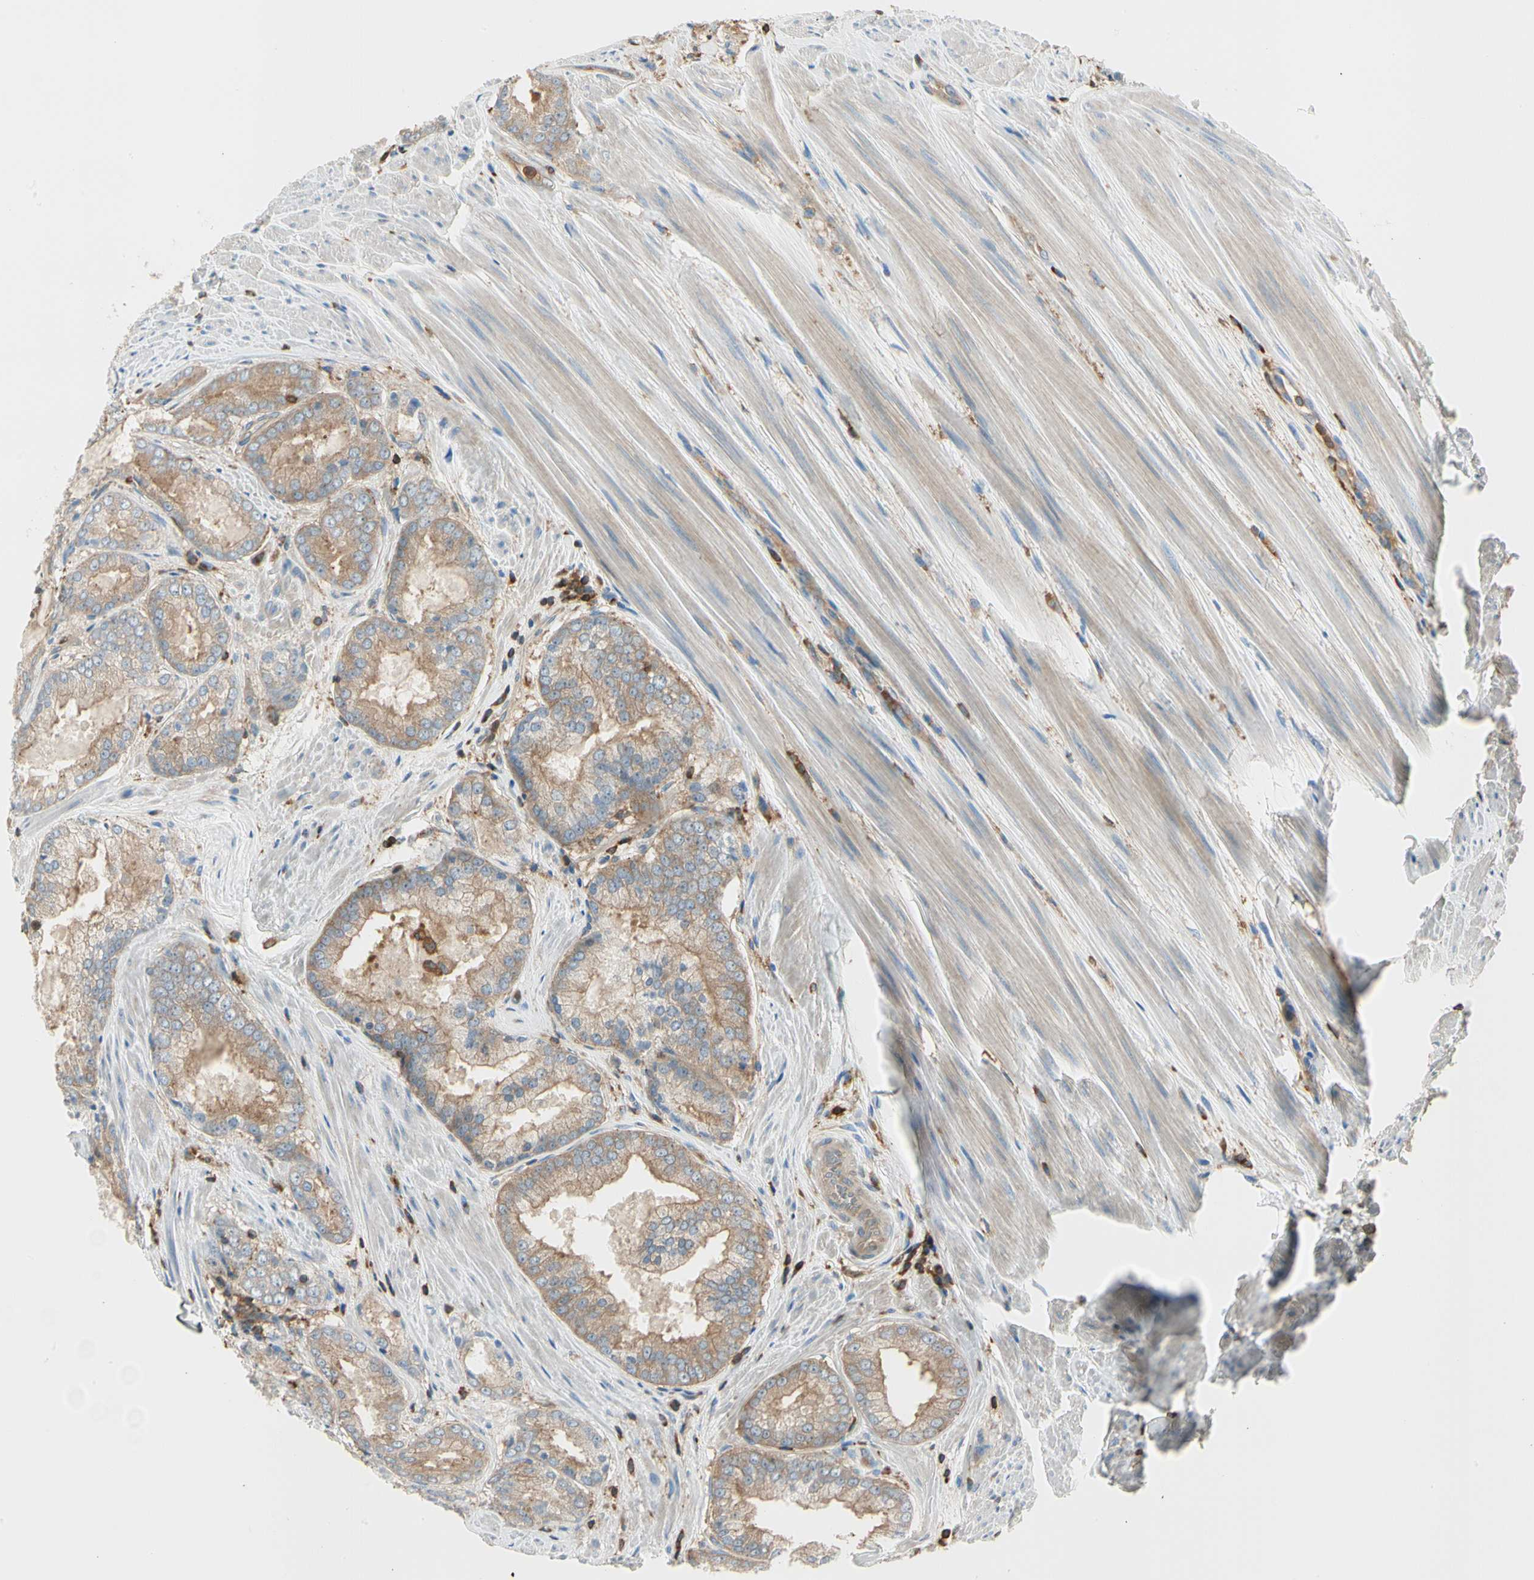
{"staining": {"intensity": "weak", "quantity": ">75%", "location": "cytoplasmic/membranous"}, "tissue": "prostate cancer", "cell_type": "Tumor cells", "image_type": "cancer", "snomed": [{"axis": "morphology", "description": "Adenocarcinoma, Low grade"}, {"axis": "topography", "description": "Prostate"}], "caption": "Brown immunohistochemical staining in low-grade adenocarcinoma (prostate) reveals weak cytoplasmic/membranous expression in about >75% of tumor cells.", "gene": "CAPZA2", "patient": {"sex": "male", "age": 64}}